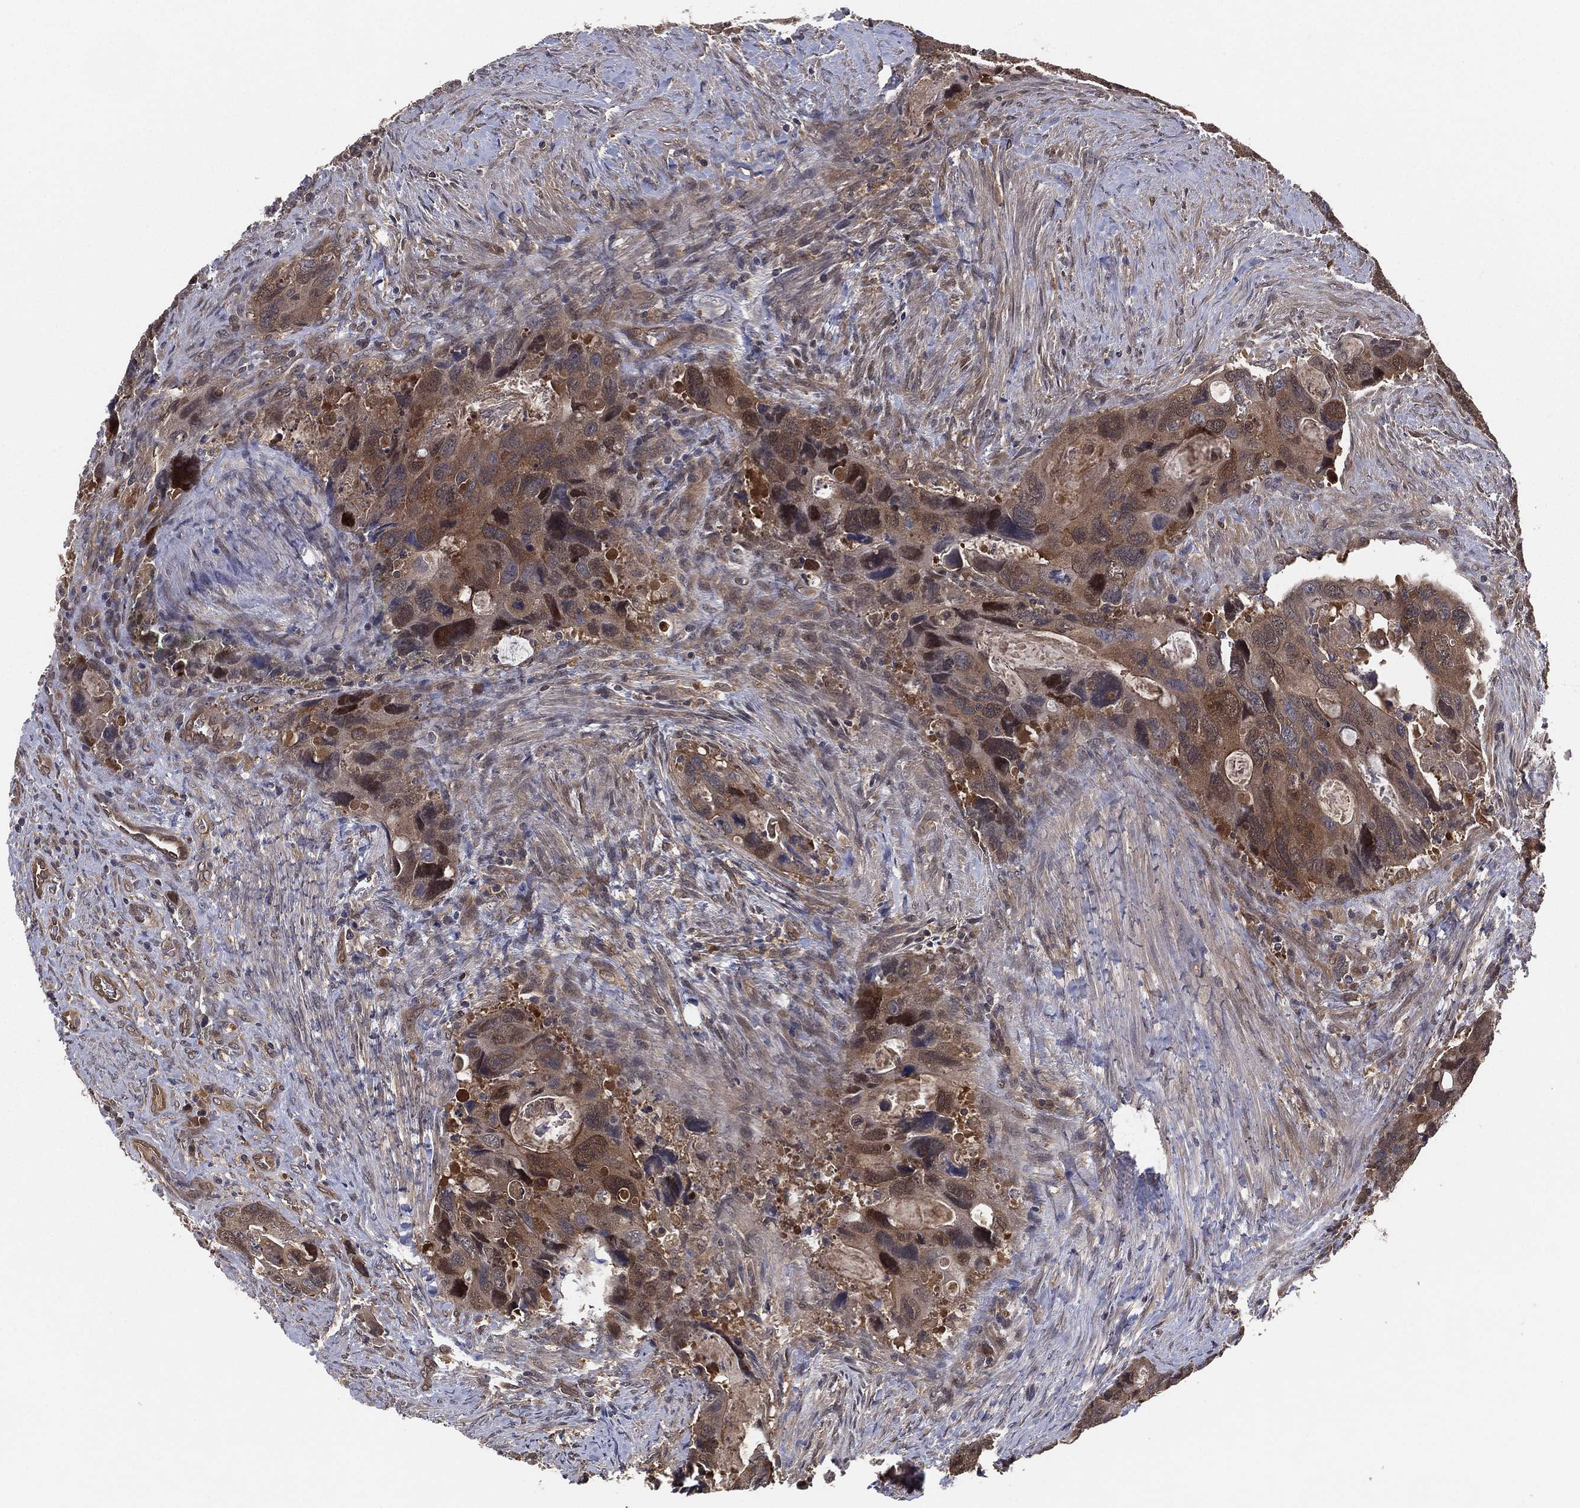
{"staining": {"intensity": "moderate", "quantity": "<25%", "location": "cytoplasmic/membranous"}, "tissue": "colorectal cancer", "cell_type": "Tumor cells", "image_type": "cancer", "snomed": [{"axis": "morphology", "description": "Adenocarcinoma, NOS"}, {"axis": "topography", "description": "Rectum"}], "caption": "Immunohistochemistry of colorectal adenocarcinoma demonstrates low levels of moderate cytoplasmic/membranous staining in approximately <25% of tumor cells. (IHC, brightfield microscopy, high magnification).", "gene": "PSMG4", "patient": {"sex": "male", "age": 62}}